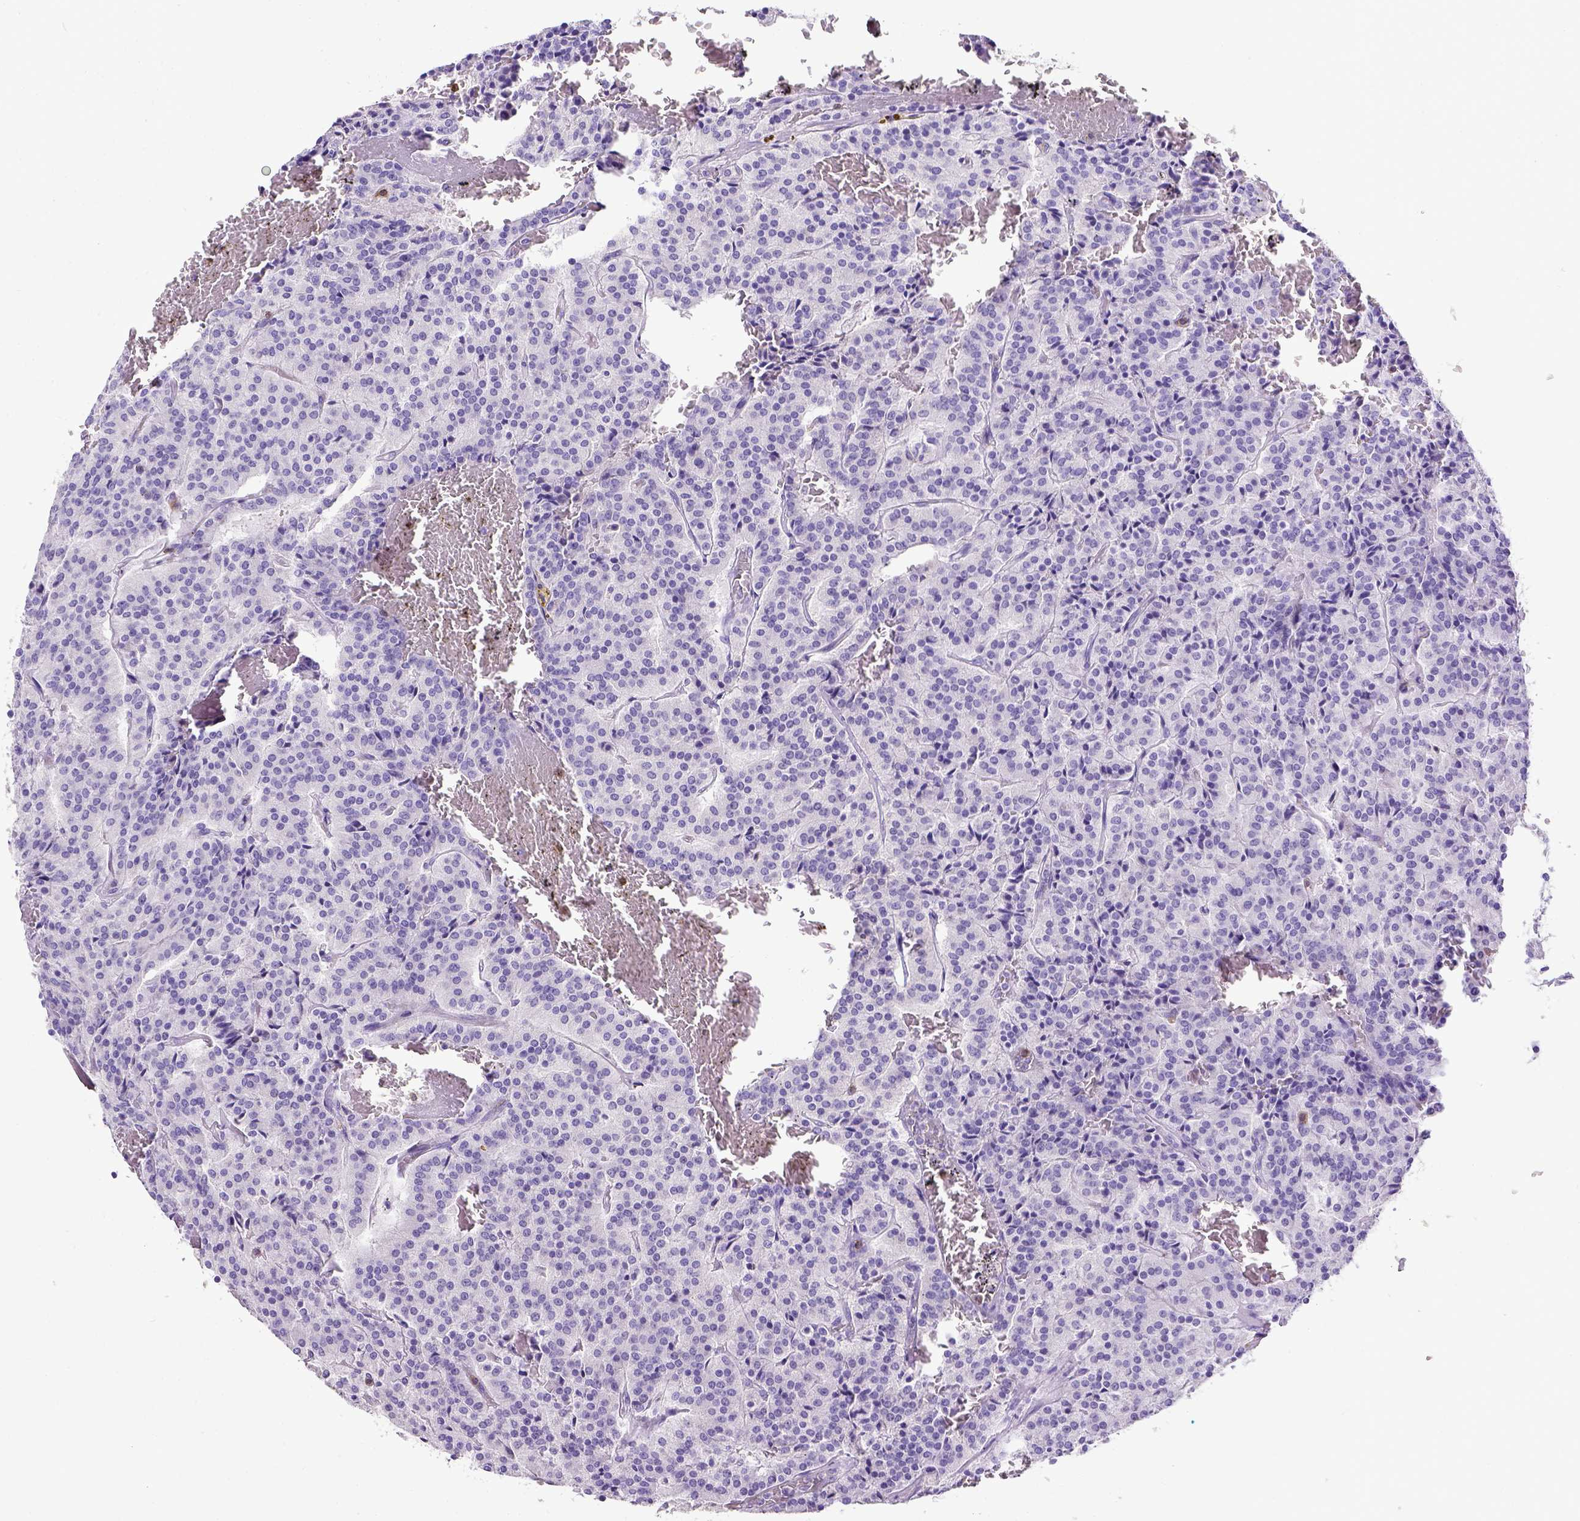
{"staining": {"intensity": "negative", "quantity": "none", "location": "none"}, "tissue": "carcinoid", "cell_type": "Tumor cells", "image_type": "cancer", "snomed": [{"axis": "morphology", "description": "Carcinoid, malignant, NOS"}, {"axis": "topography", "description": "Lung"}], "caption": "This is an immunohistochemistry histopathology image of malignant carcinoid. There is no positivity in tumor cells.", "gene": "CD3E", "patient": {"sex": "male", "age": 70}}